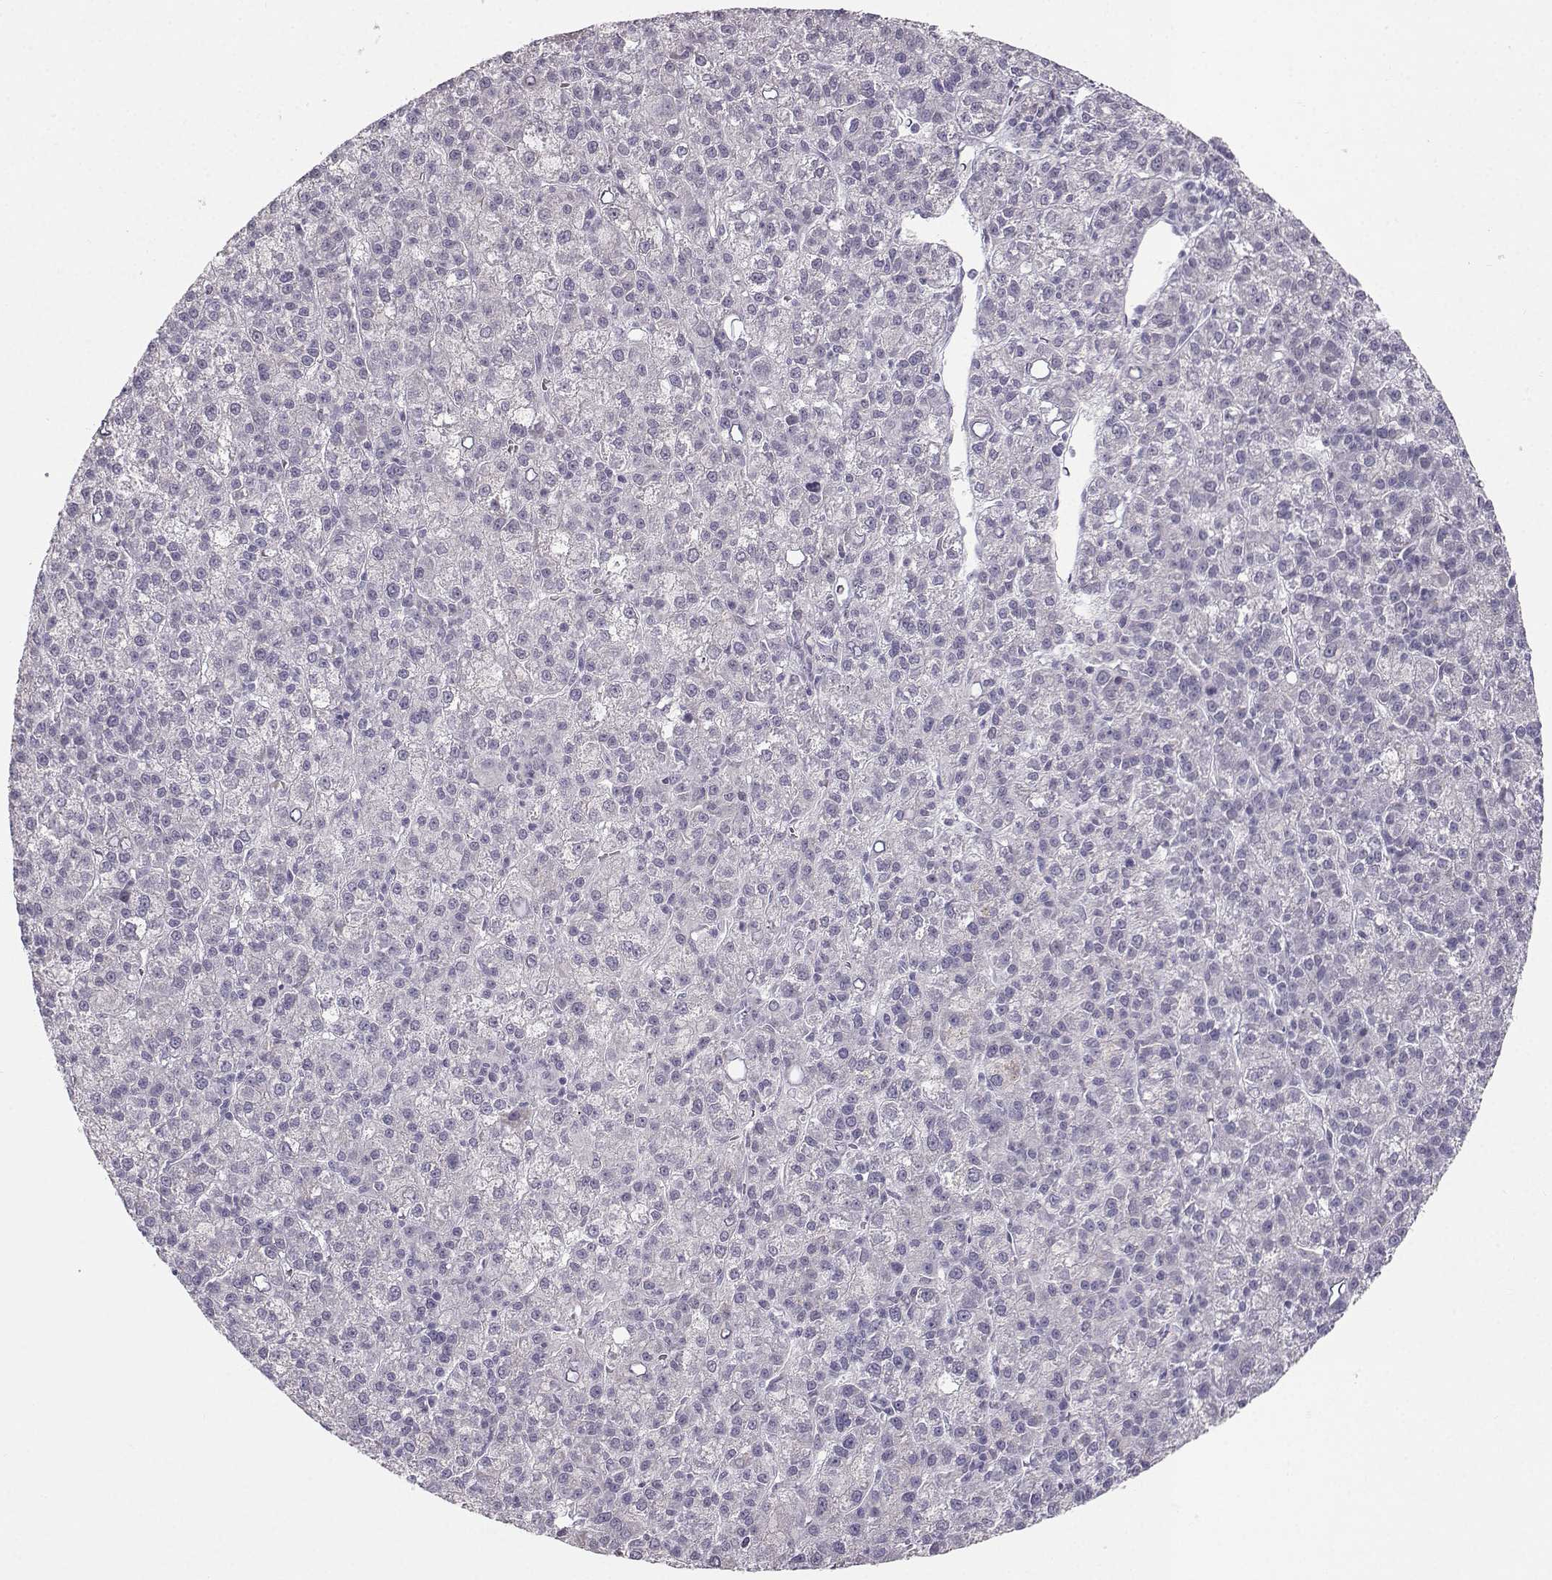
{"staining": {"intensity": "negative", "quantity": "none", "location": "none"}, "tissue": "liver cancer", "cell_type": "Tumor cells", "image_type": "cancer", "snomed": [{"axis": "morphology", "description": "Carcinoma, Hepatocellular, NOS"}, {"axis": "topography", "description": "Liver"}], "caption": "Protein analysis of hepatocellular carcinoma (liver) displays no significant positivity in tumor cells. (DAB (3,3'-diaminobenzidine) immunohistochemistry visualized using brightfield microscopy, high magnification).", "gene": "CASR", "patient": {"sex": "female", "age": 60}}